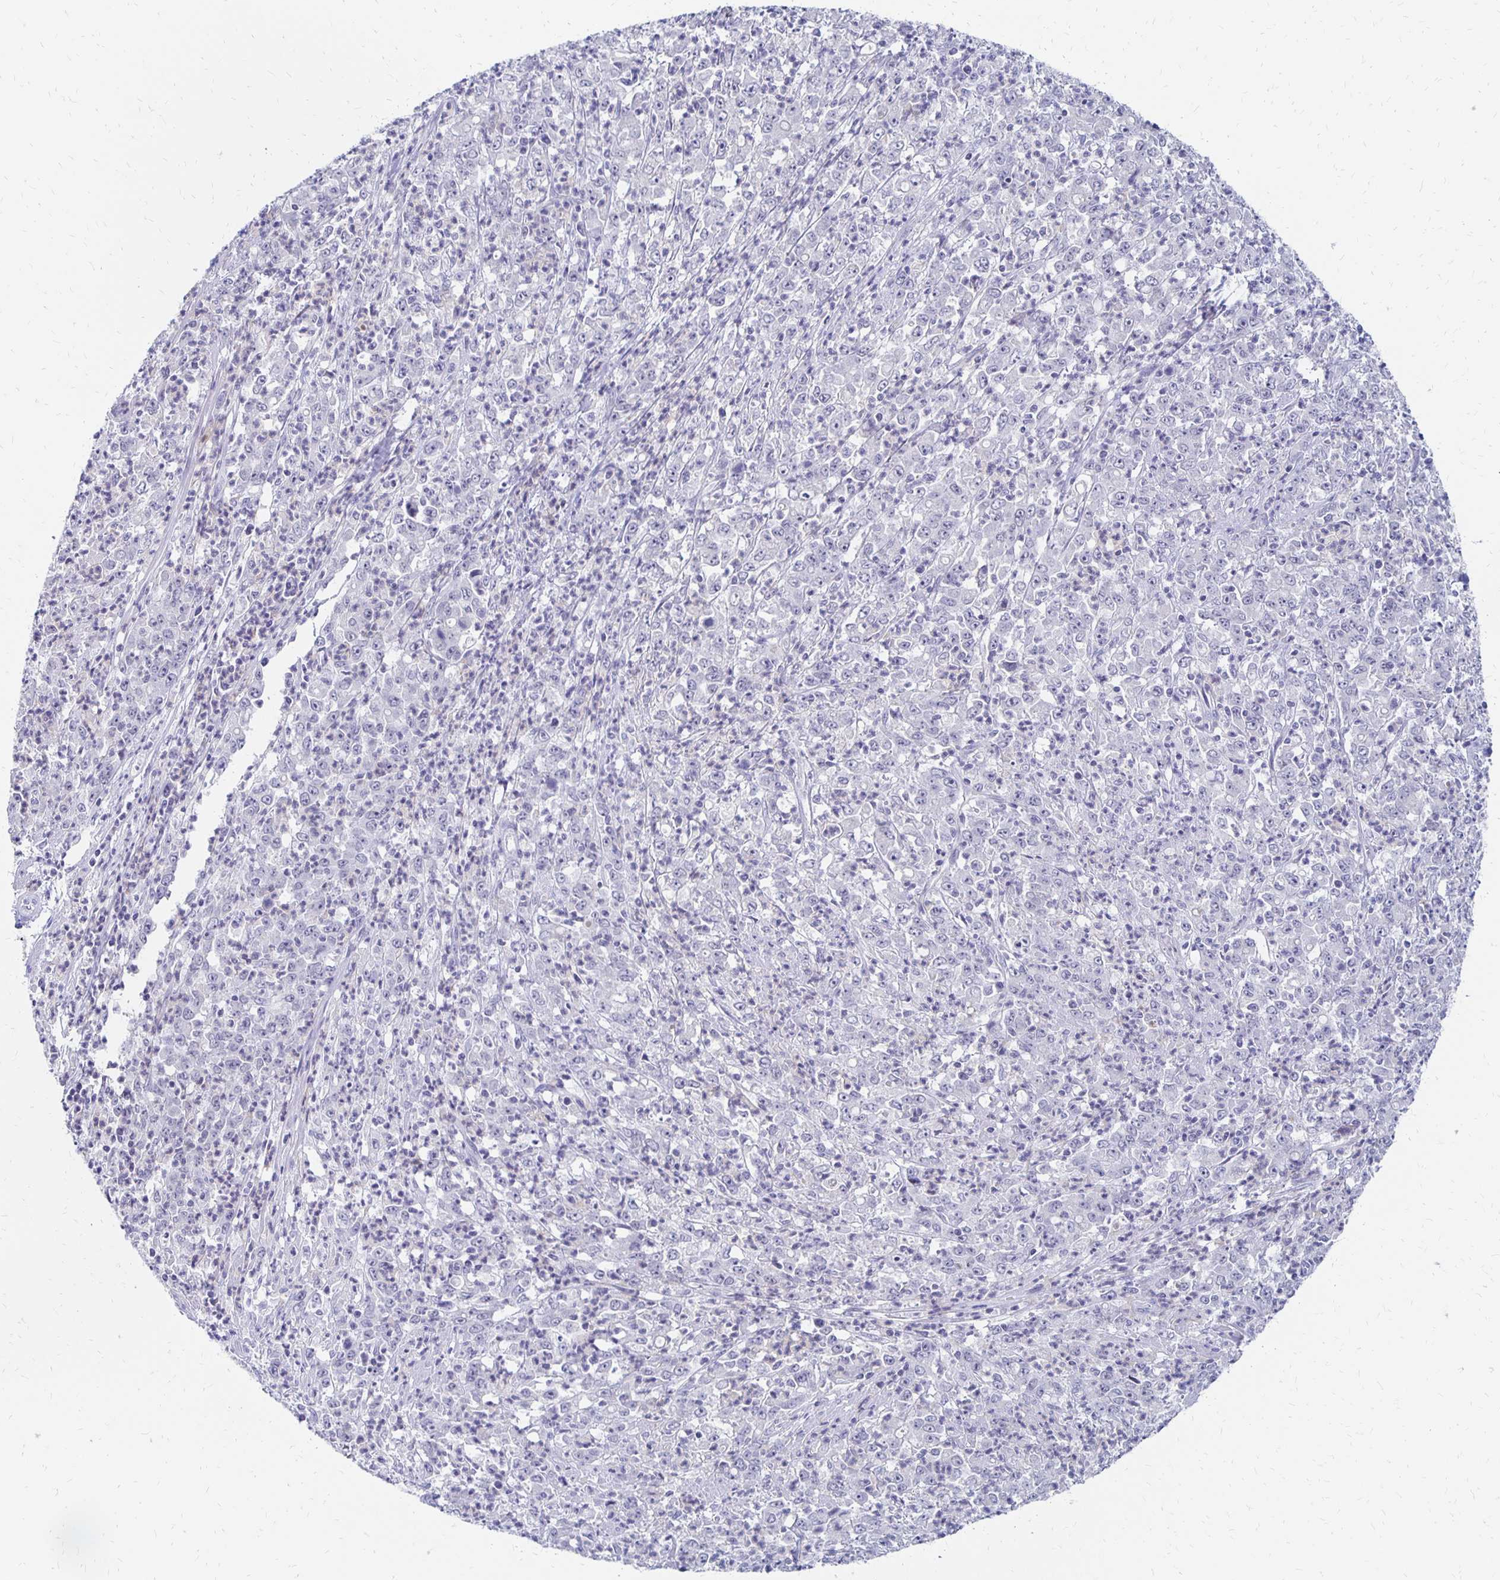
{"staining": {"intensity": "negative", "quantity": "none", "location": "none"}, "tissue": "stomach cancer", "cell_type": "Tumor cells", "image_type": "cancer", "snomed": [{"axis": "morphology", "description": "Adenocarcinoma, NOS"}, {"axis": "topography", "description": "Stomach, lower"}], "caption": "Tumor cells are negative for brown protein staining in stomach cancer (adenocarcinoma). The staining was performed using DAB to visualize the protein expression in brown, while the nuclei were stained in blue with hematoxylin (Magnification: 20x).", "gene": "SYT2", "patient": {"sex": "female", "age": 71}}